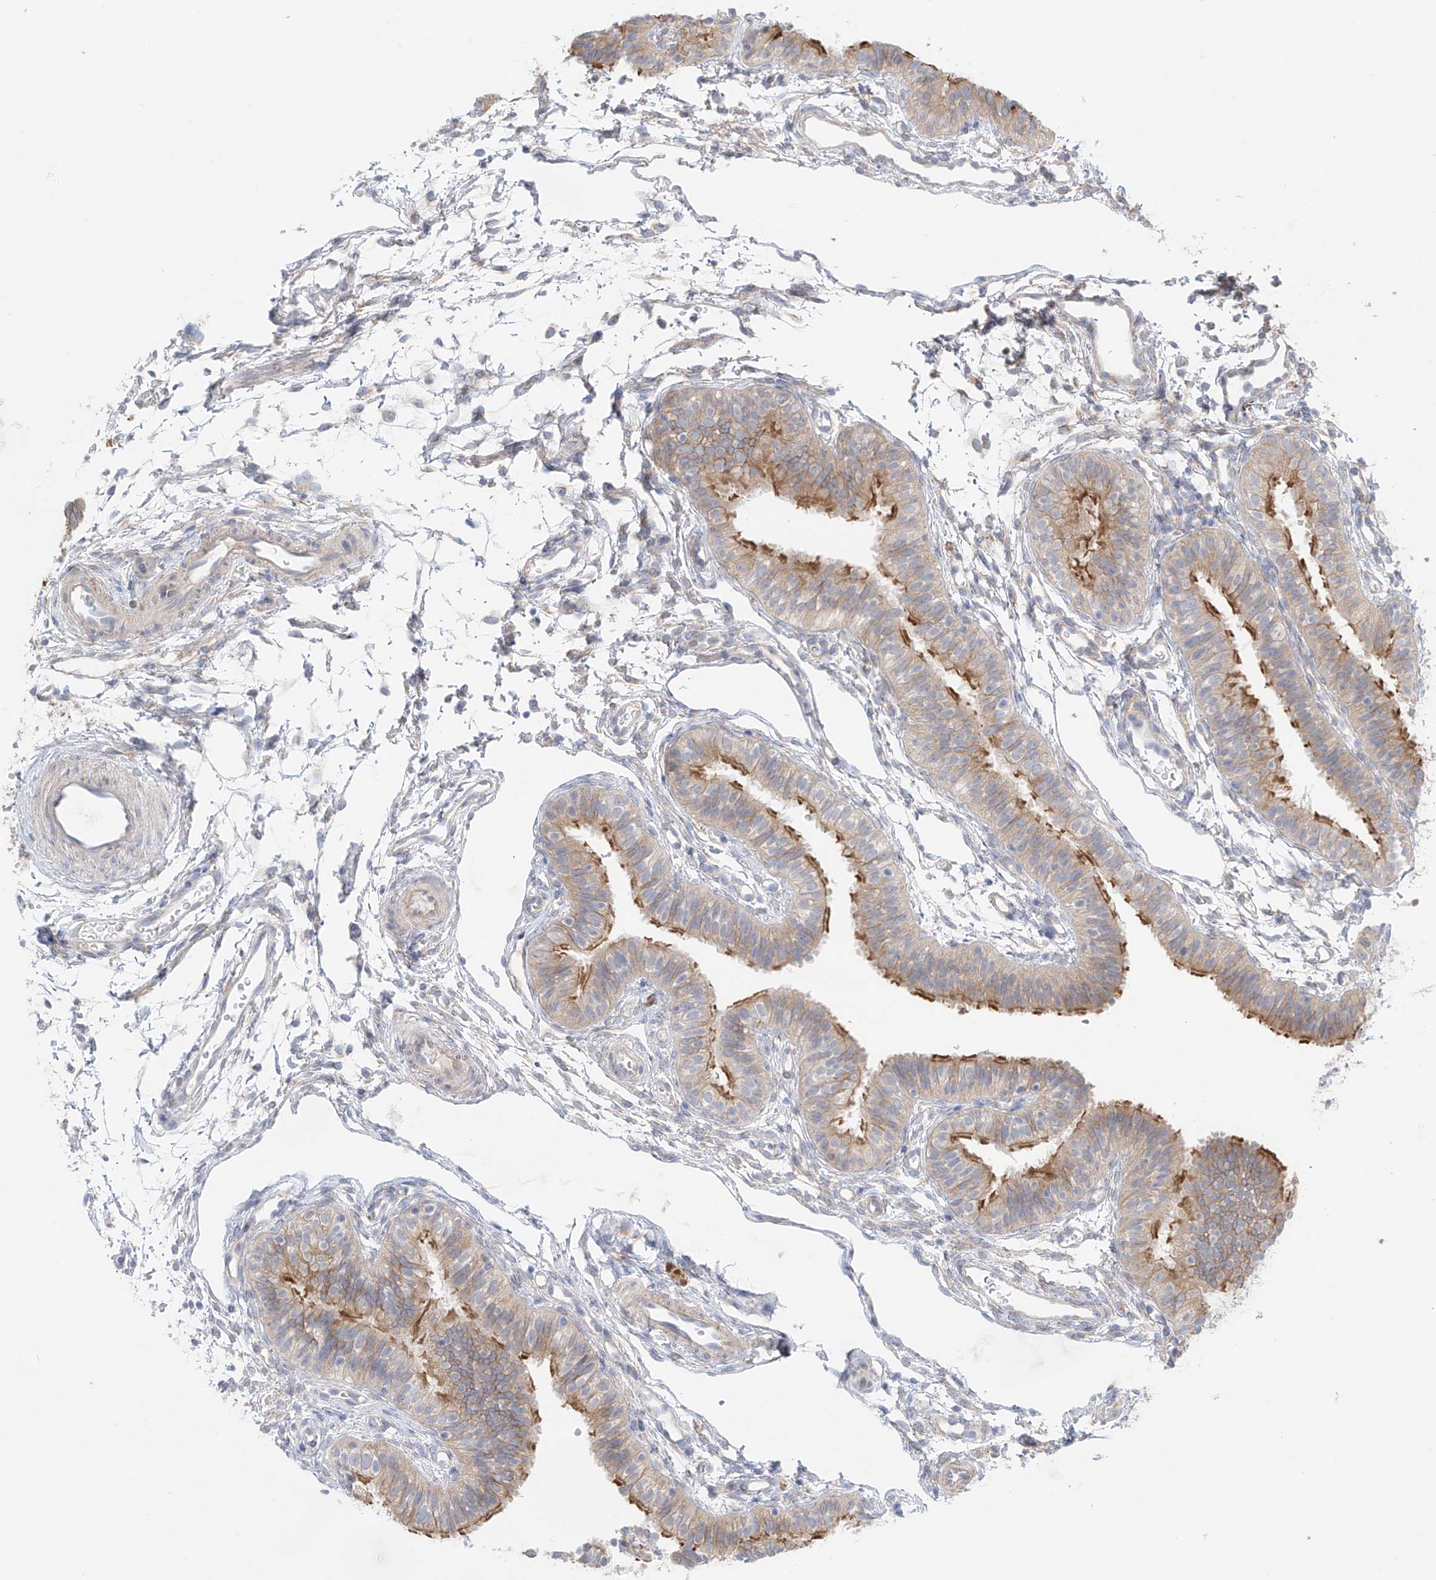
{"staining": {"intensity": "moderate", "quantity": "25%-75%", "location": "cytoplasmic/membranous"}, "tissue": "fallopian tube", "cell_type": "Glandular cells", "image_type": "normal", "snomed": [{"axis": "morphology", "description": "Normal tissue, NOS"}, {"axis": "topography", "description": "Fallopian tube"}], "caption": "Moderate cytoplasmic/membranous protein expression is identified in about 25%-75% of glandular cells in fallopian tube. (Stains: DAB (3,3'-diaminobenzidine) in brown, nuclei in blue, Microscopy: brightfield microscopy at high magnification).", "gene": "NALCN", "patient": {"sex": "female", "age": 35}}